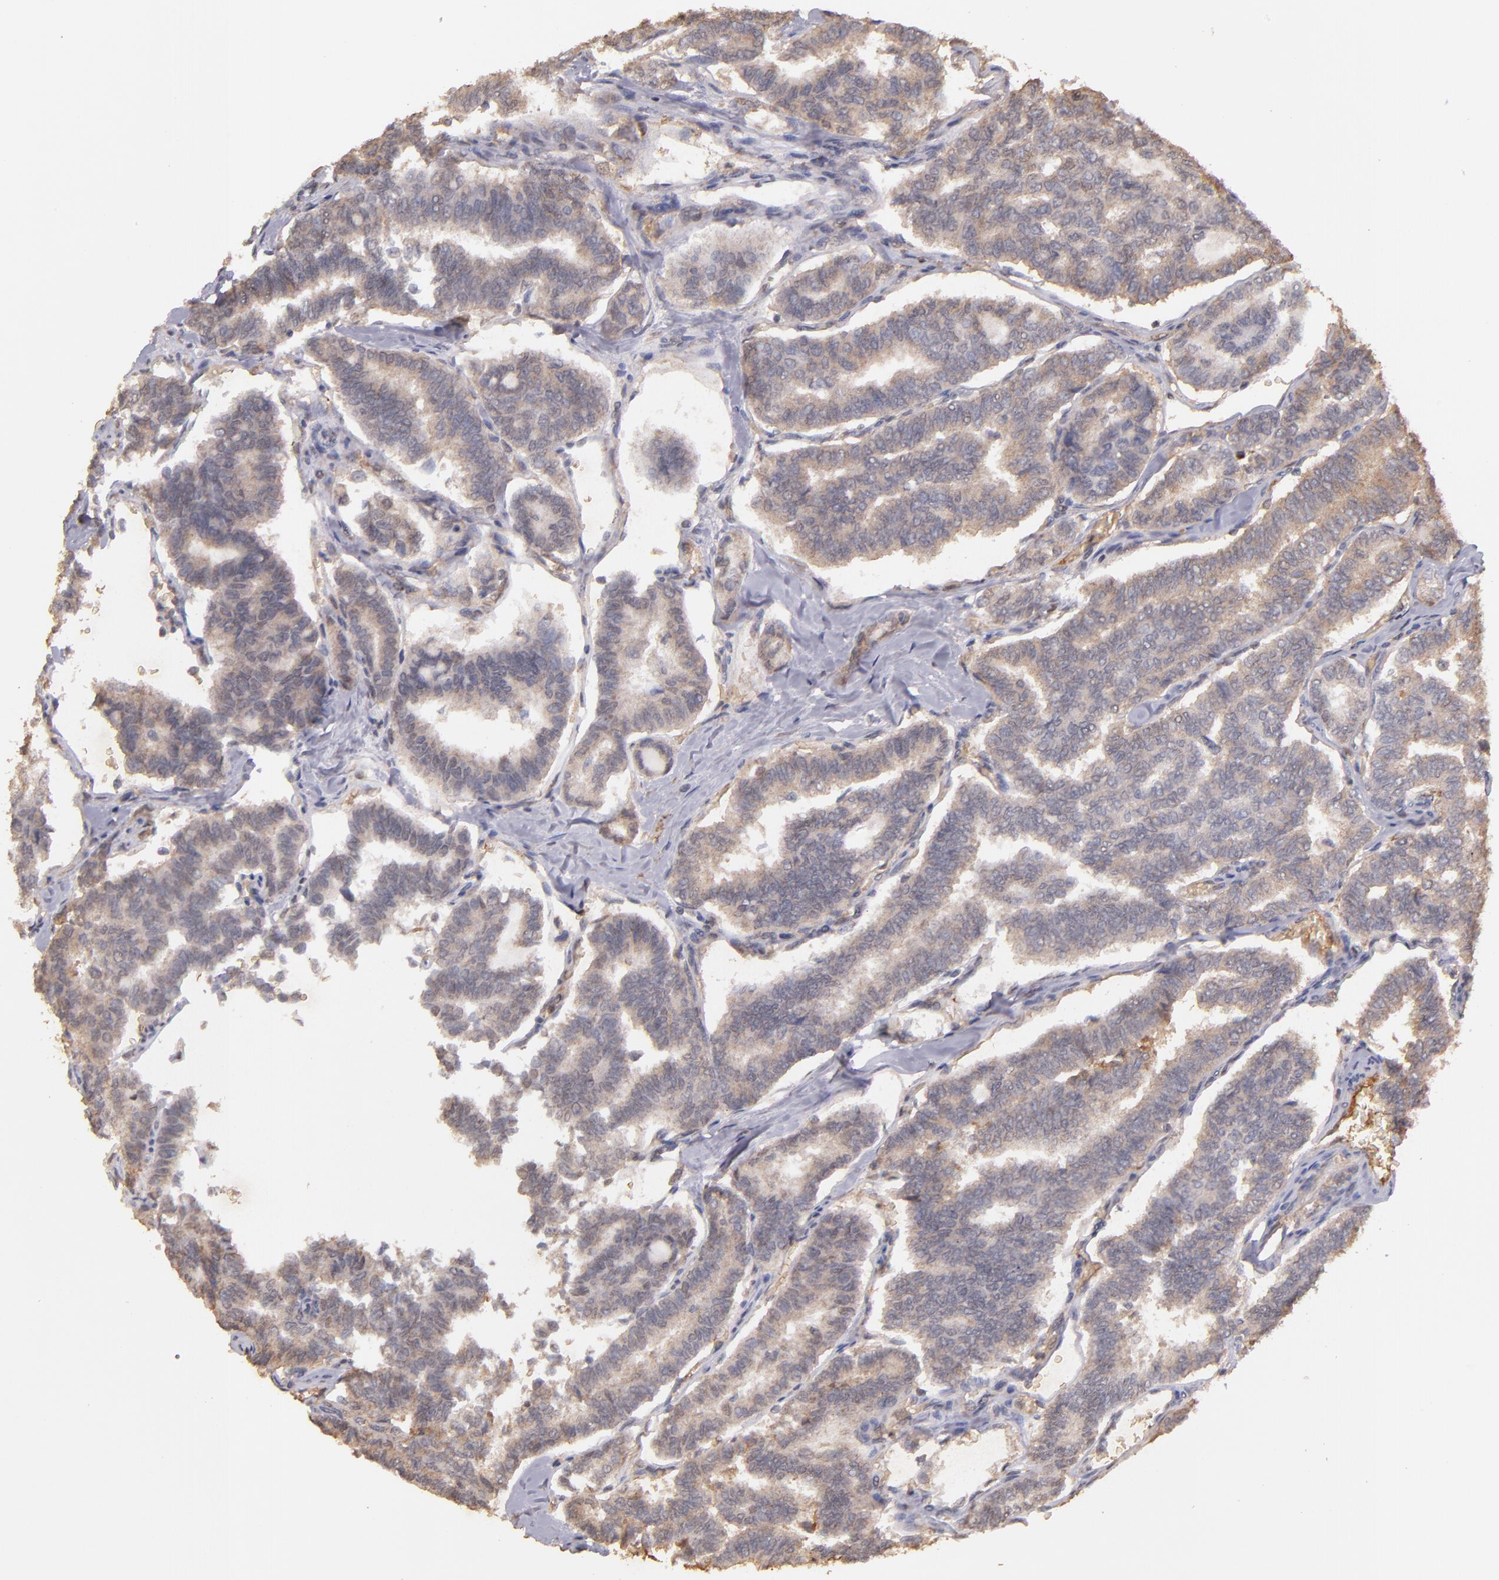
{"staining": {"intensity": "weak", "quantity": ">75%", "location": "cytoplasmic/membranous"}, "tissue": "thyroid cancer", "cell_type": "Tumor cells", "image_type": "cancer", "snomed": [{"axis": "morphology", "description": "Papillary adenocarcinoma, NOS"}, {"axis": "topography", "description": "Thyroid gland"}], "caption": "Protein staining of thyroid cancer (papillary adenocarcinoma) tissue shows weak cytoplasmic/membranous staining in about >75% of tumor cells.", "gene": "SERPINC1", "patient": {"sex": "female", "age": 35}}